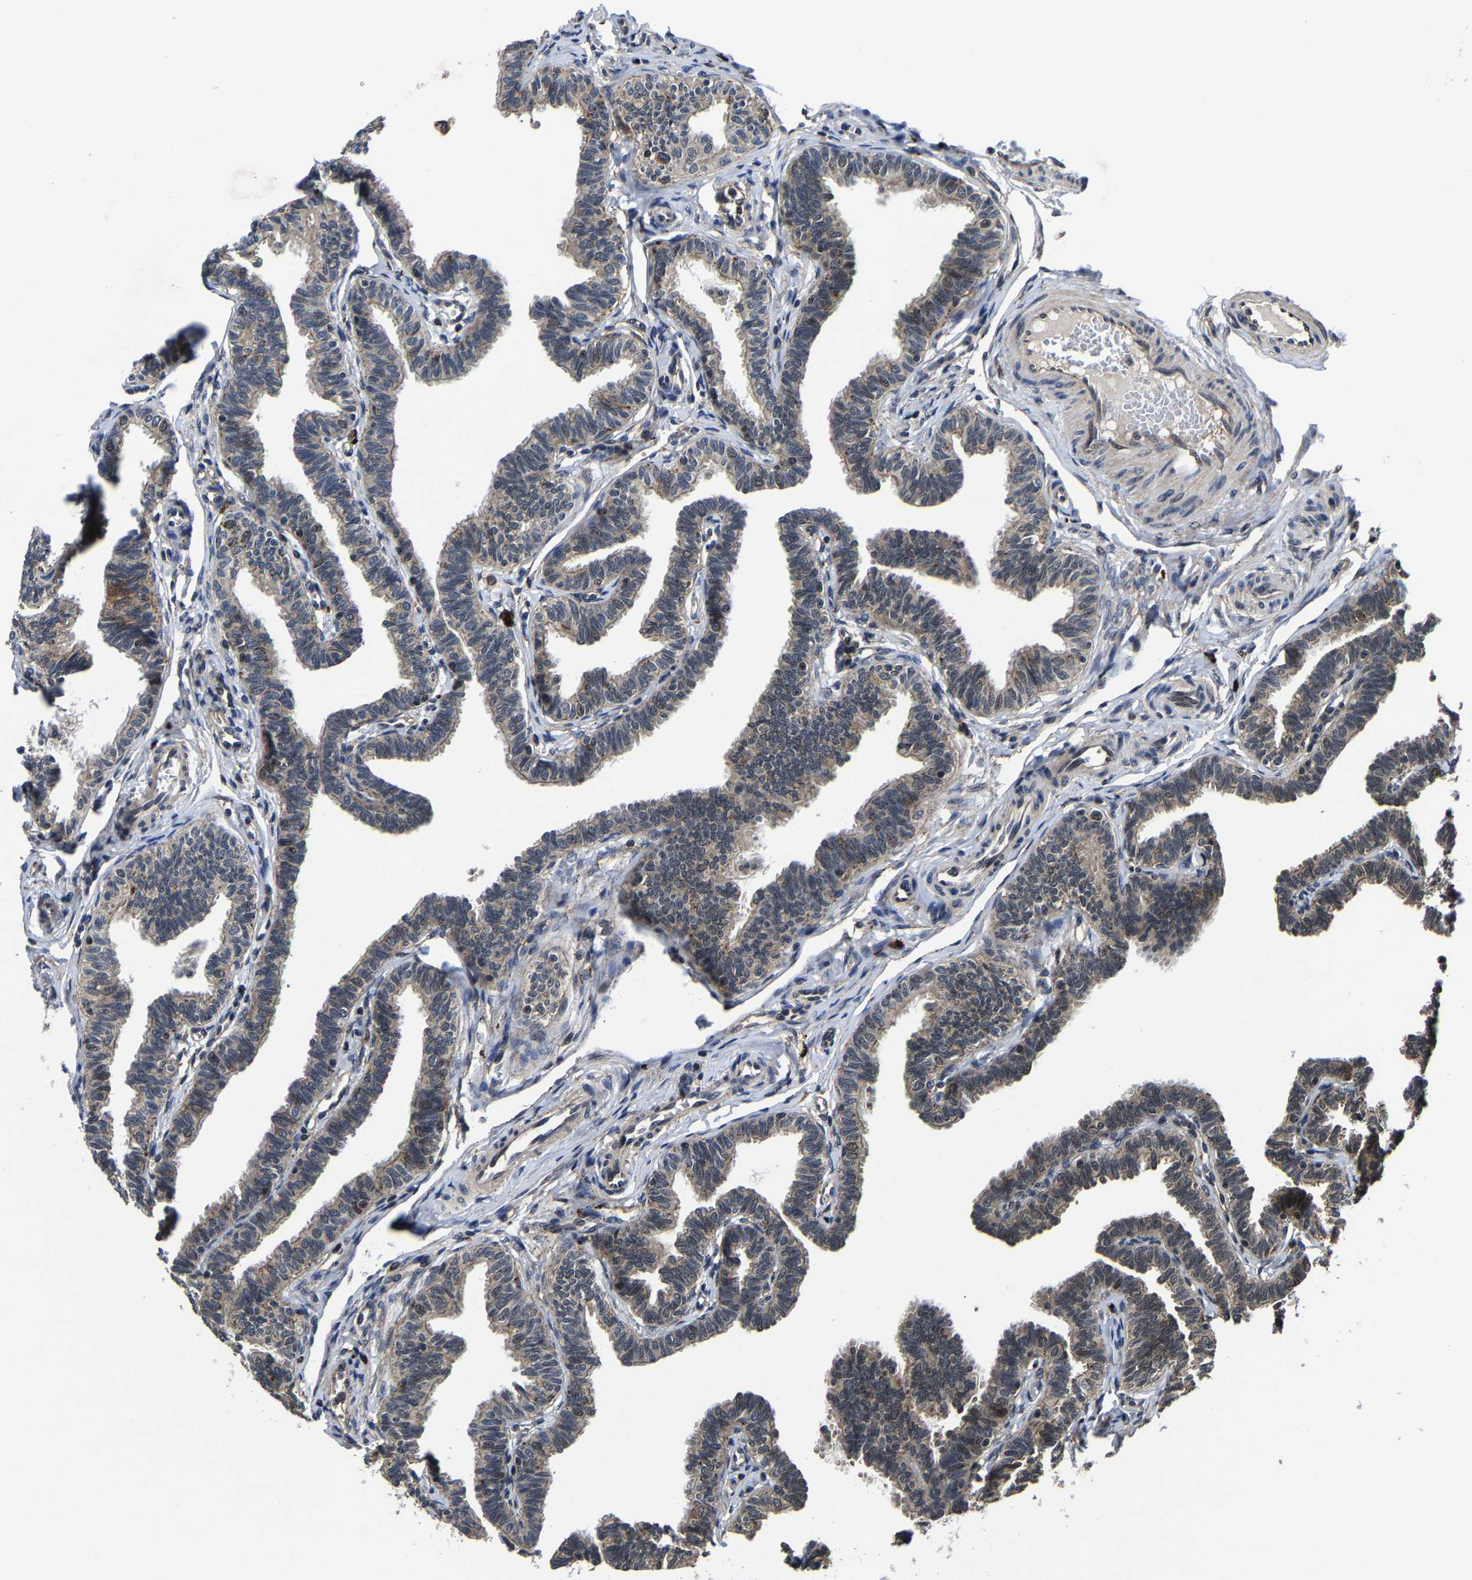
{"staining": {"intensity": "weak", "quantity": ">75%", "location": "cytoplasmic/membranous,nuclear"}, "tissue": "fallopian tube", "cell_type": "Glandular cells", "image_type": "normal", "snomed": [{"axis": "morphology", "description": "Normal tissue, NOS"}, {"axis": "topography", "description": "Fallopian tube"}, {"axis": "topography", "description": "Ovary"}], "caption": "This micrograph shows benign fallopian tube stained with immunohistochemistry to label a protein in brown. The cytoplasmic/membranous,nuclear of glandular cells show weak positivity for the protein. Nuclei are counter-stained blue.", "gene": "ZCCHC7", "patient": {"sex": "female", "age": 23}}